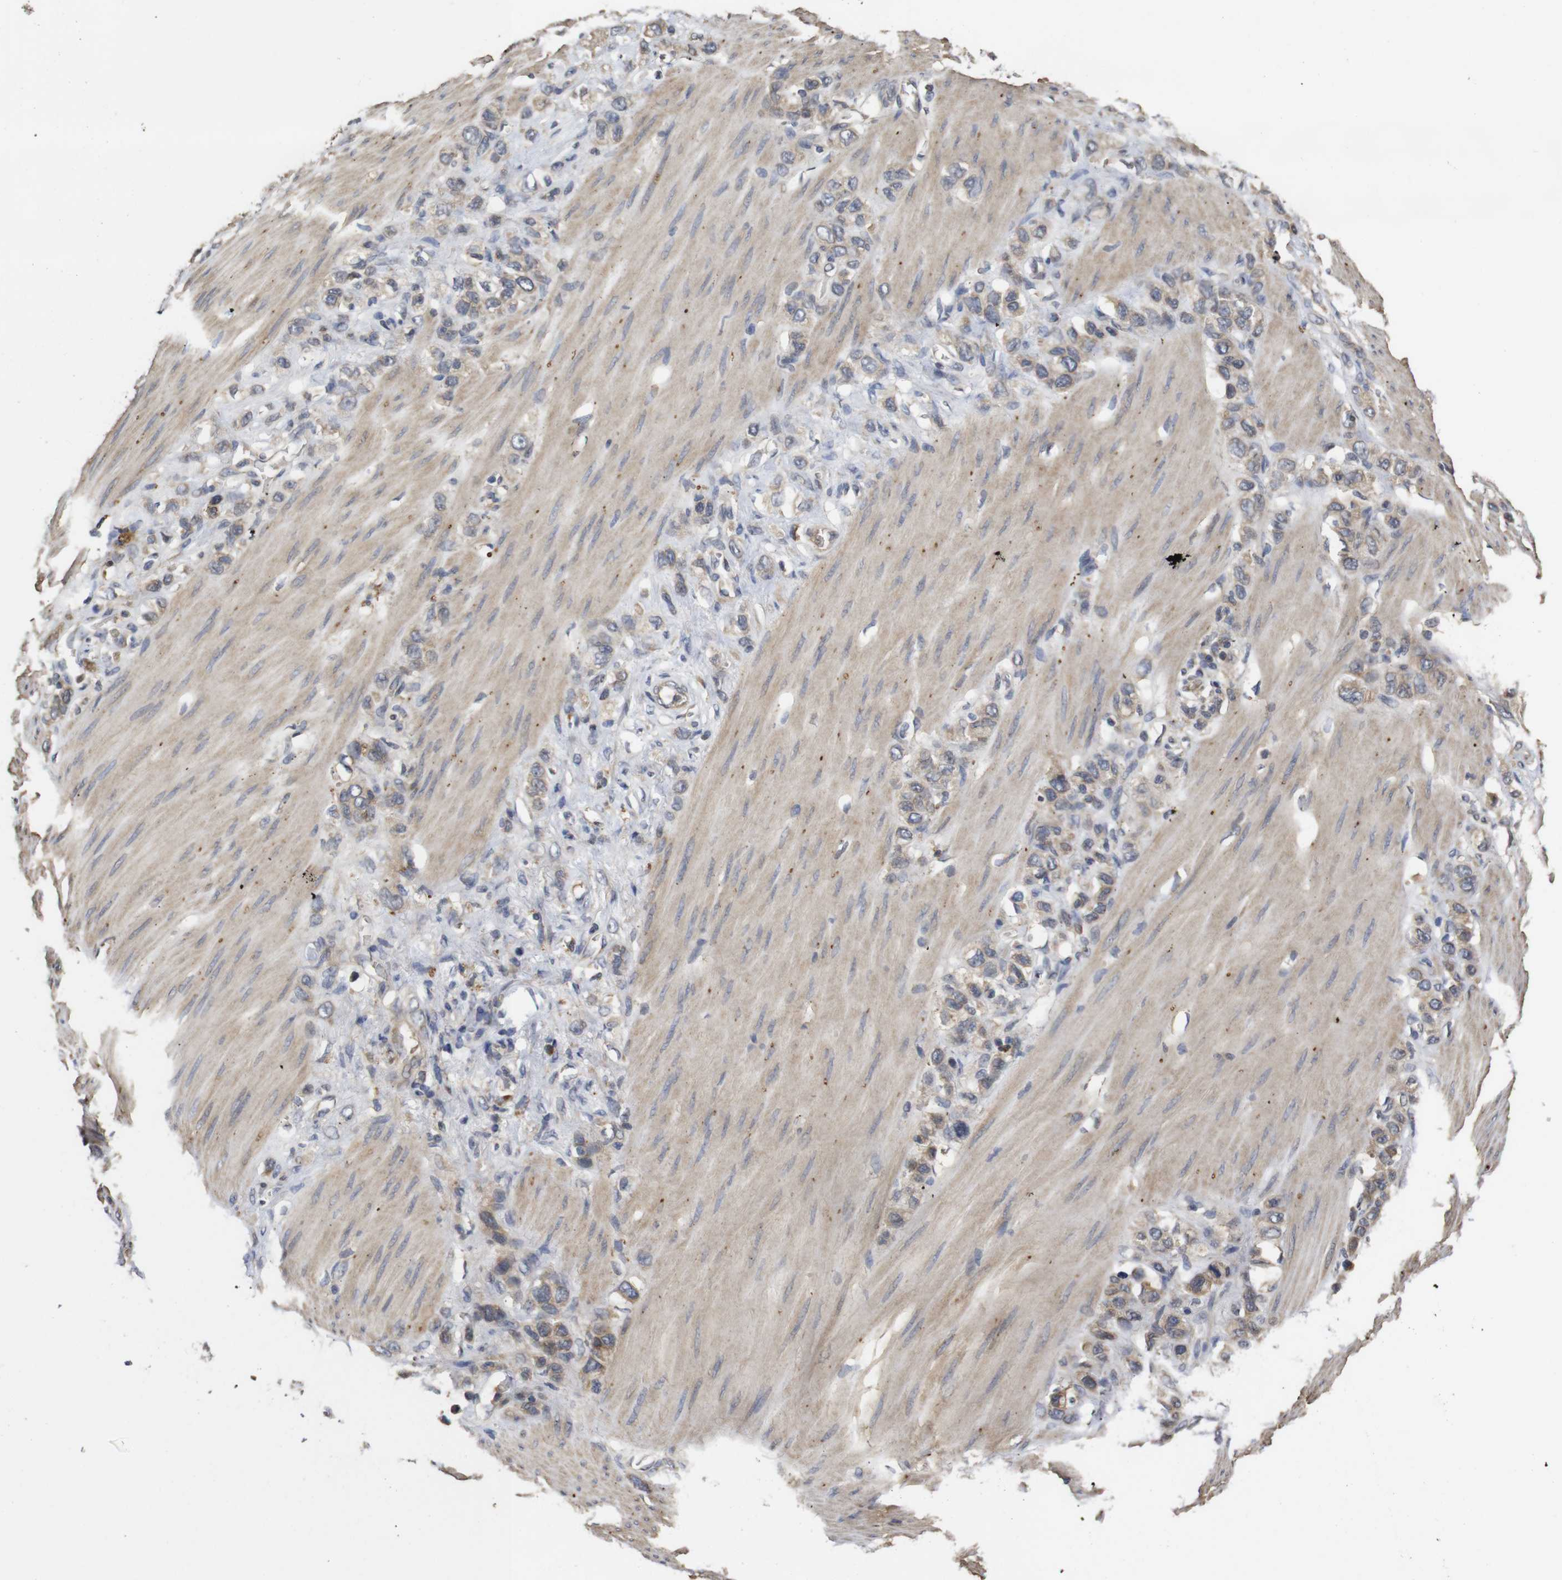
{"staining": {"intensity": "weak", "quantity": ">75%", "location": "cytoplasmic/membranous"}, "tissue": "stomach cancer", "cell_type": "Tumor cells", "image_type": "cancer", "snomed": [{"axis": "morphology", "description": "Adenocarcinoma, NOS"}, {"axis": "morphology", "description": "Adenocarcinoma, High grade"}, {"axis": "topography", "description": "Stomach, upper"}, {"axis": "topography", "description": "Stomach, lower"}], "caption": "This photomicrograph reveals immunohistochemistry (IHC) staining of stomach cancer (adenocarcinoma), with low weak cytoplasmic/membranous staining in about >75% of tumor cells.", "gene": "PTPN14", "patient": {"sex": "female", "age": 65}}